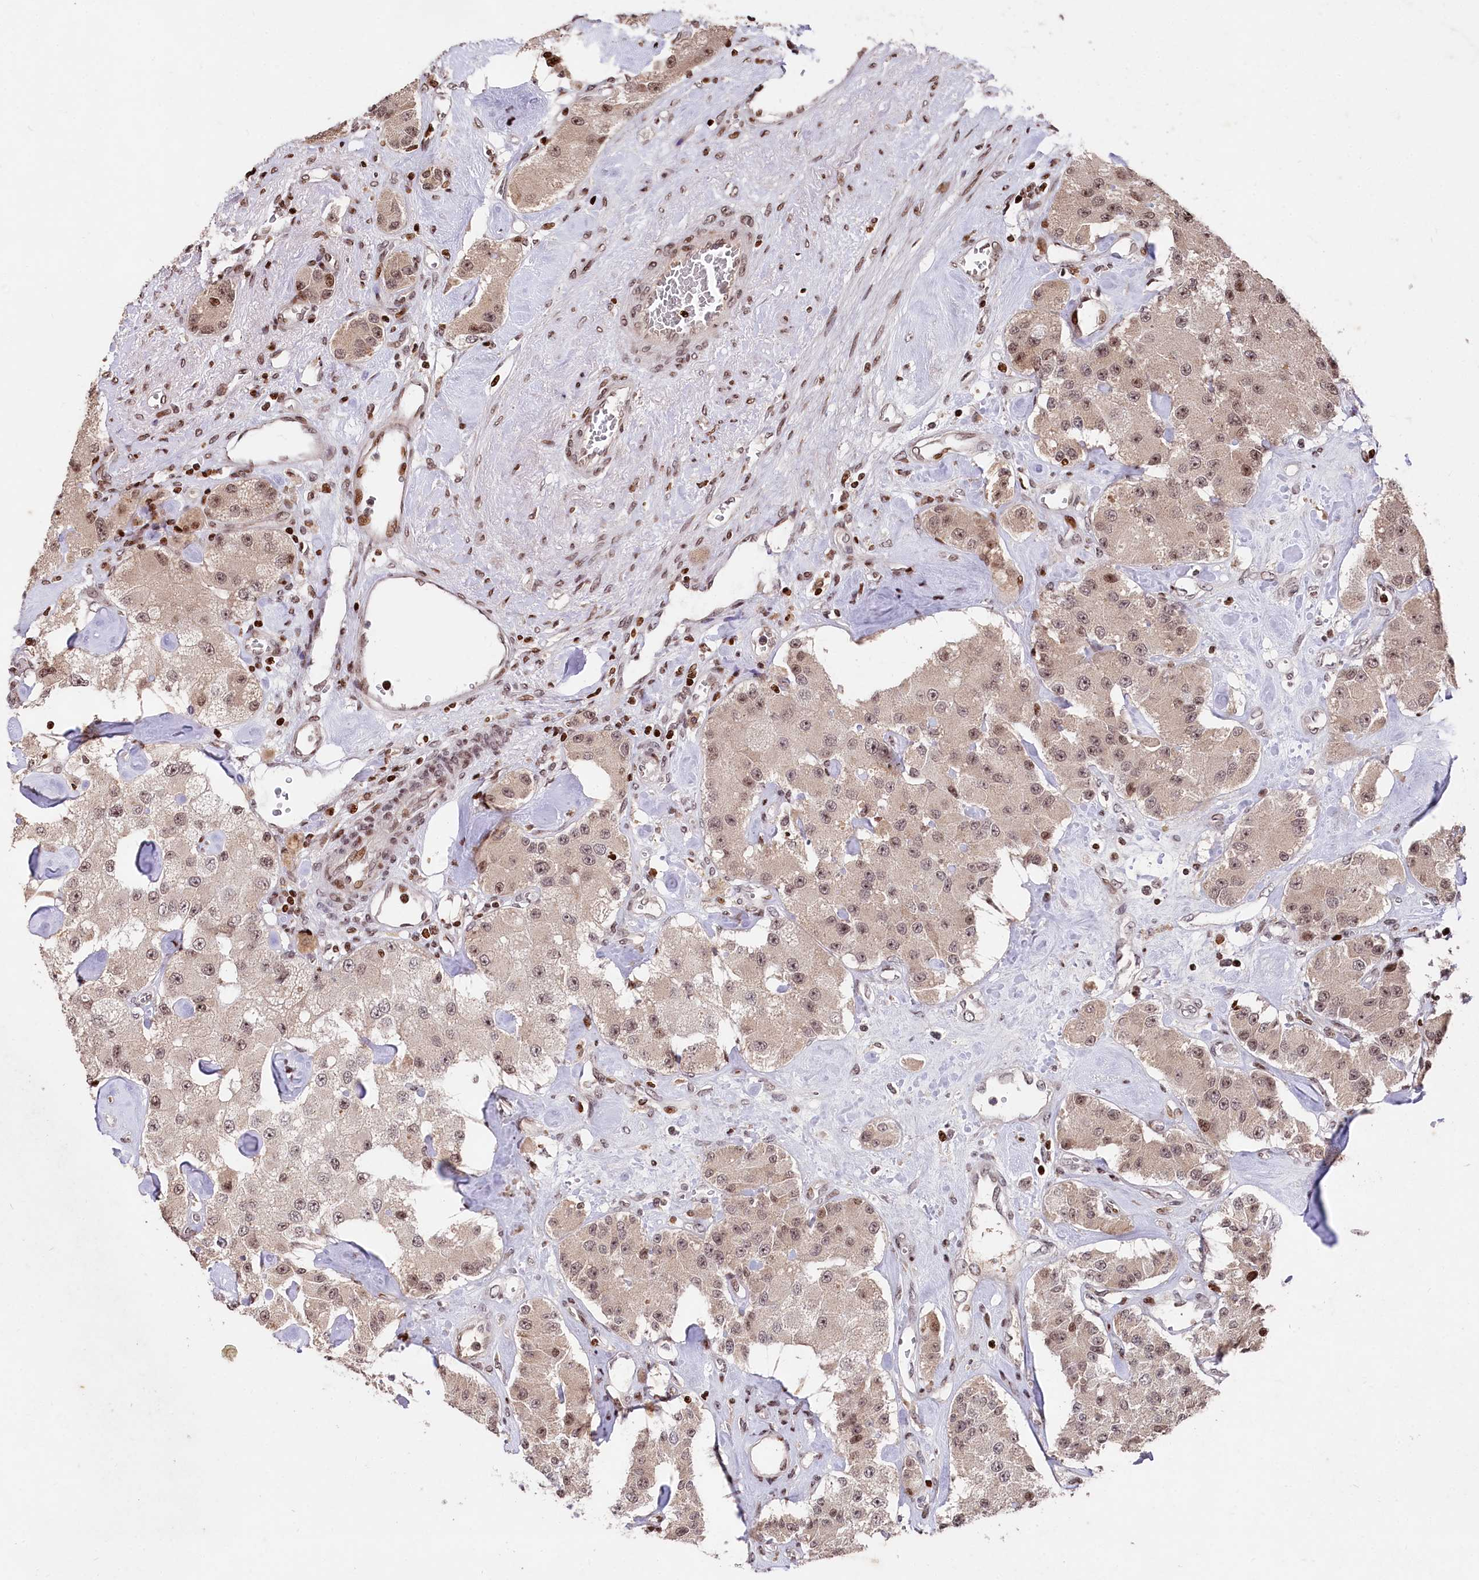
{"staining": {"intensity": "moderate", "quantity": "25%-75%", "location": "cytoplasmic/membranous,nuclear"}, "tissue": "carcinoid", "cell_type": "Tumor cells", "image_type": "cancer", "snomed": [{"axis": "morphology", "description": "Carcinoid, malignant, NOS"}, {"axis": "topography", "description": "Pancreas"}], "caption": "Moderate cytoplasmic/membranous and nuclear protein positivity is appreciated in about 25%-75% of tumor cells in malignant carcinoid.", "gene": "MCF2L2", "patient": {"sex": "male", "age": 41}}